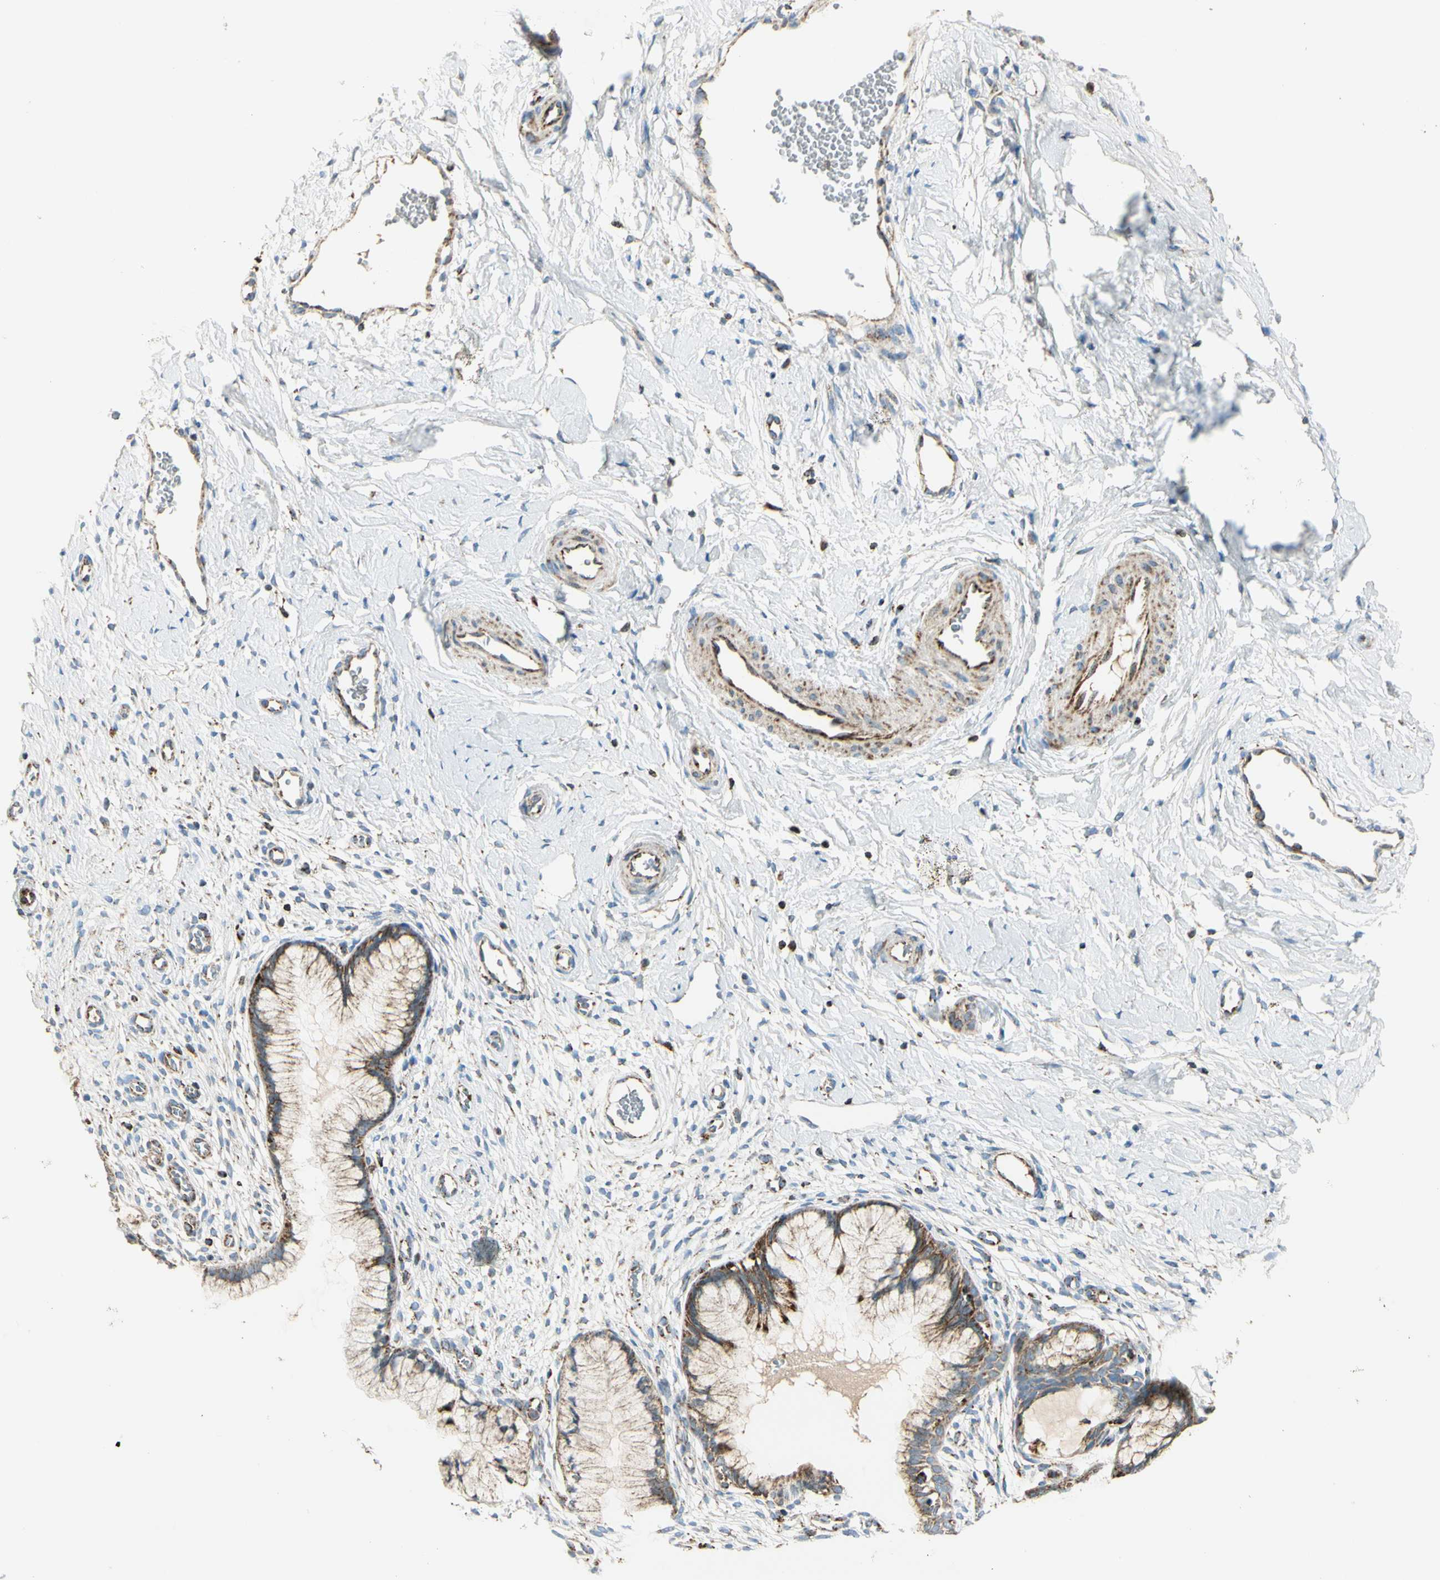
{"staining": {"intensity": "moderate", "quantity": "25%-75%", "location": "cytoplasmic/membranous"}, "tissue": "cervix", "cell_type": "Glandular cells", "image_type": "normal", "snomed": [{"axis": "morphology", "description": "Normal tissue, NOS"}, {"axis": "topography", "description": "Cervix"}], "caption": "Immunohistochemical staining of normal cervix displays medium levels of moderate cytoplasmic/membranous staining in about 25%-75% of glandular cells.", "gene": "ME2", "patient": {"sex": "female", "age": 65}}